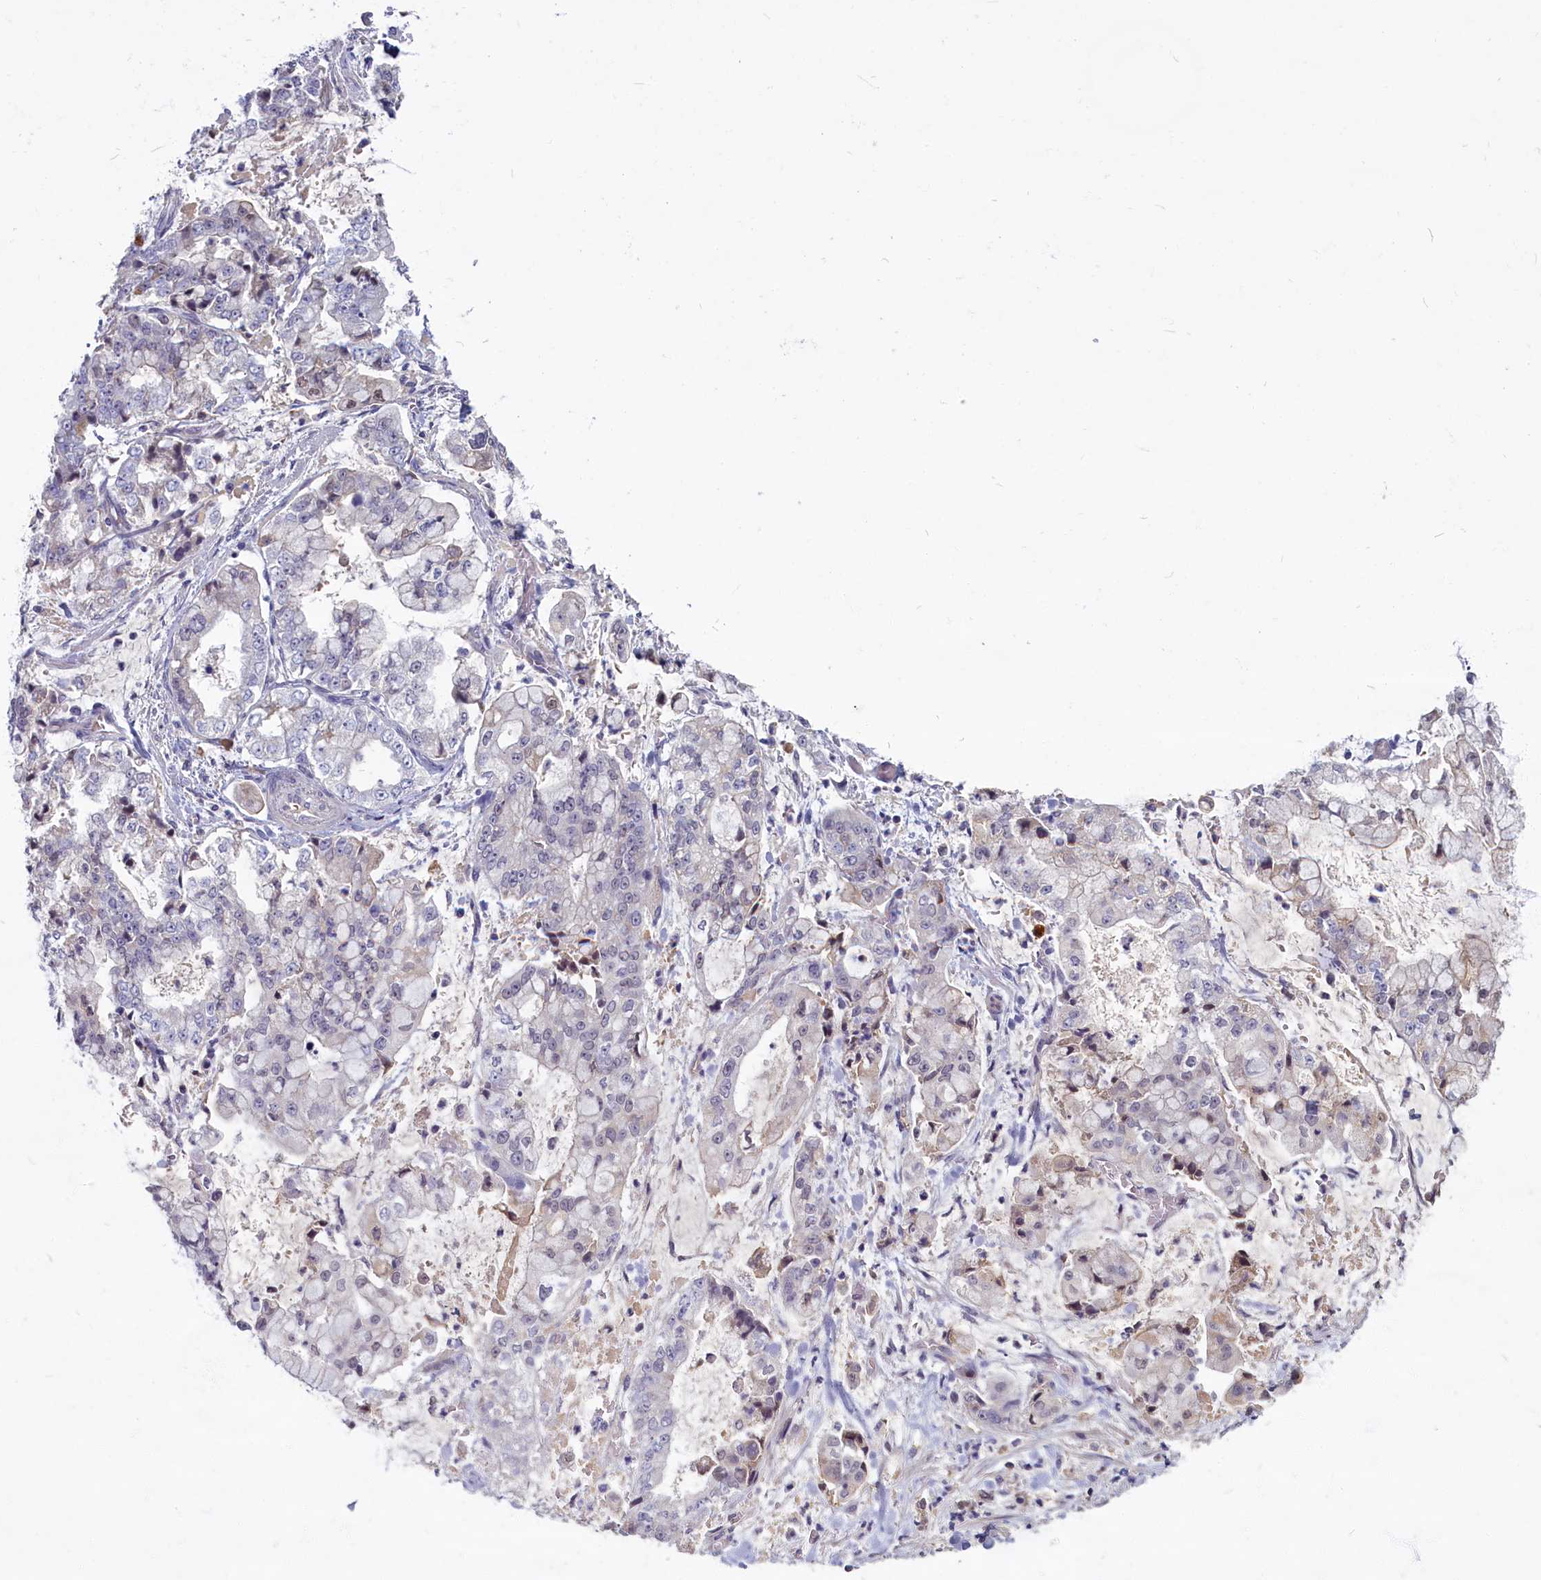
{"staining": {"intensity": "negative", "quantity": "none", "location": "none"}, "tissue": "stomach cancer", "cell_type": "Tumor cells", "image_type": "cancer", "snomed": [{"axis": "morphology", "description": "Adenocarcinoma, NOS"}, {"axis": "topography", "description": "Stomach"}], "caption": "The histopathology image displays no staining of tumor cells in stomach adenocarcinoma.", "gene": "SV2C", "patient": {"sex": "male", "age": 76}}